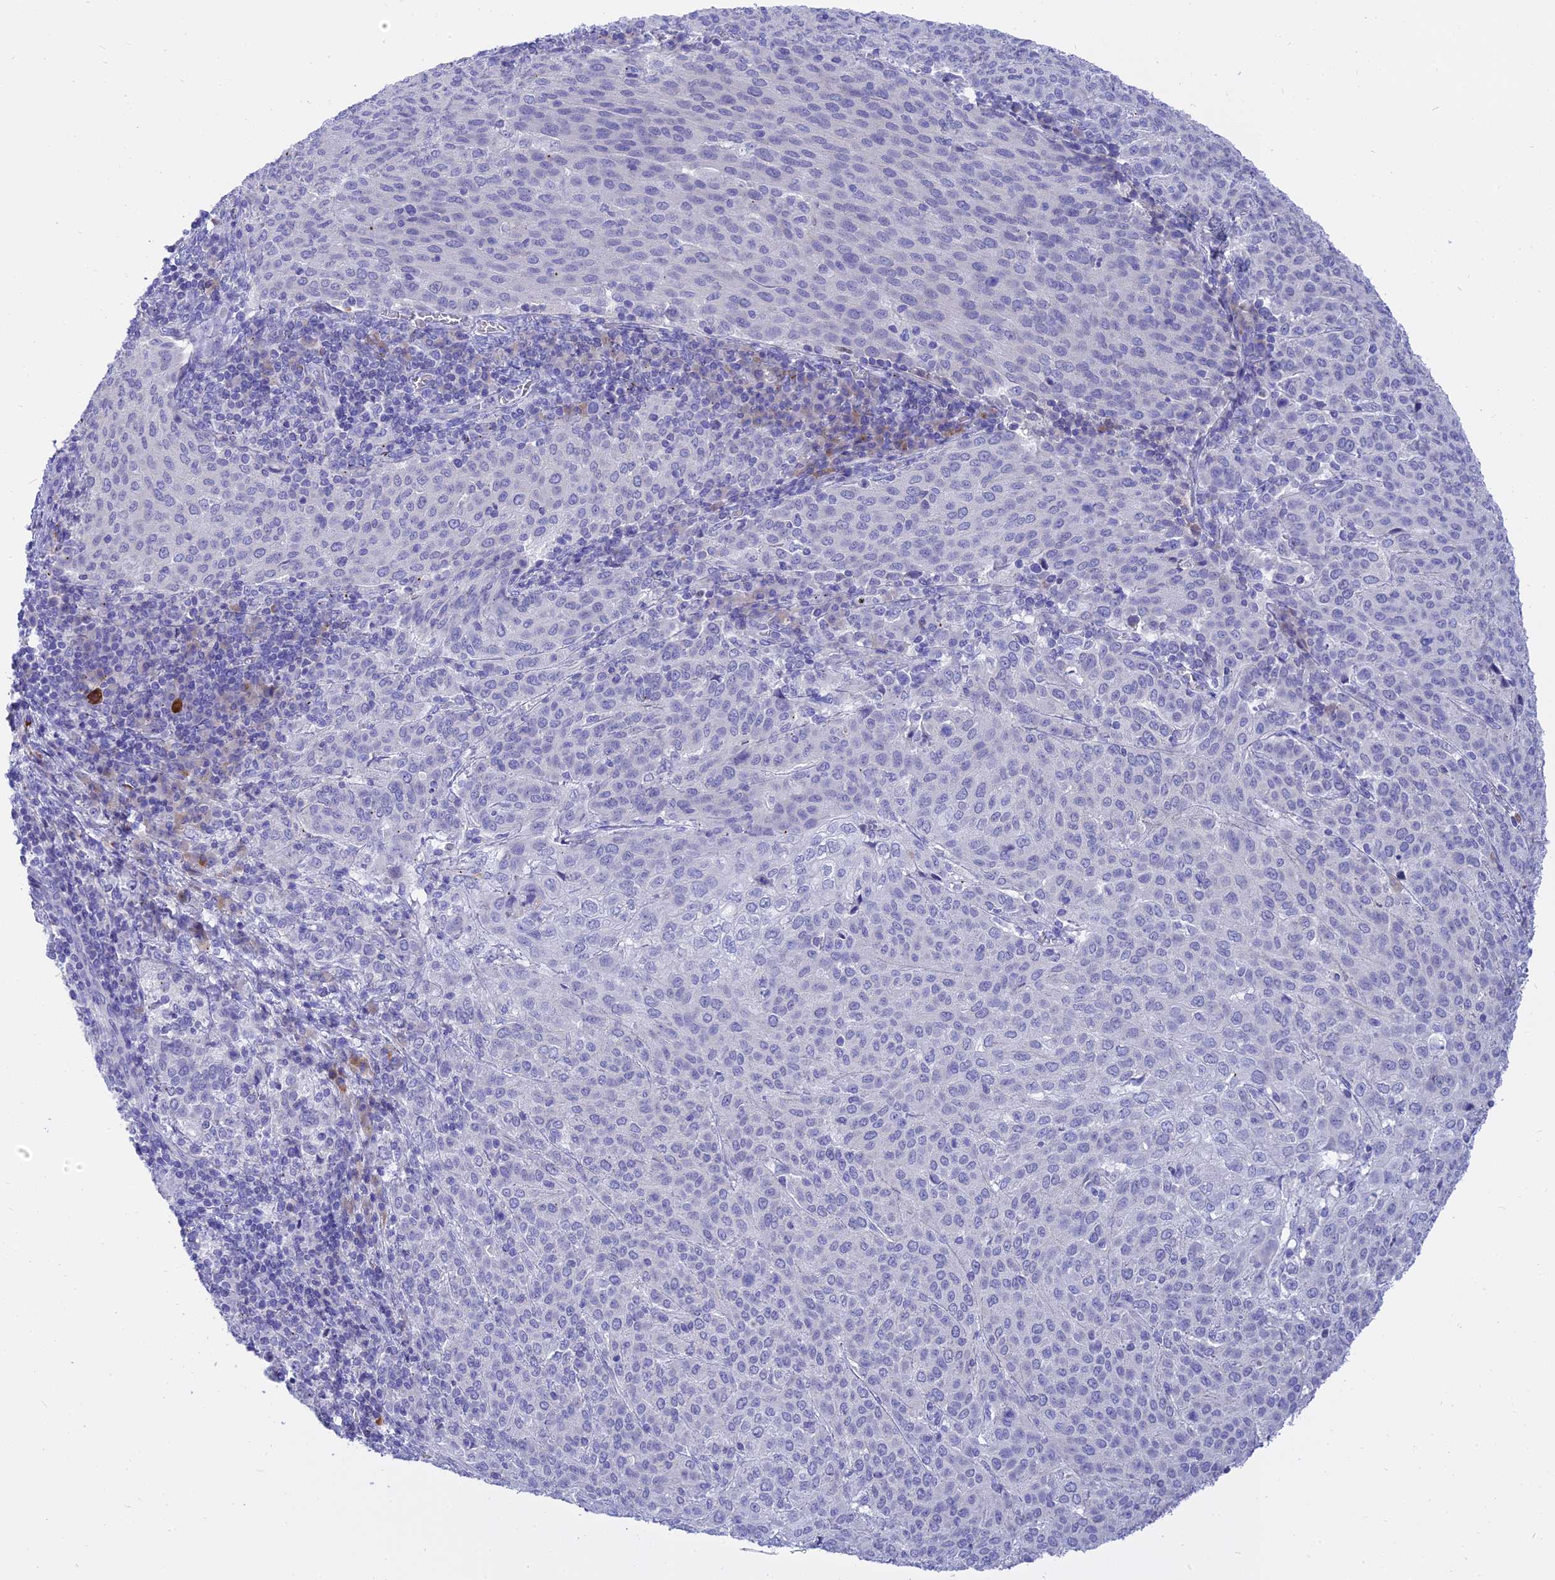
{"staining": {"intensity": "negative", "quantity": "none", "location": "none"}, "tissue": "cervical cancer", "cell_type": "Tumor cells", "image_type": "cancer", "snomed": [{"axis": "morphology", "description": "Squamous cell carcinoma, NOS"}, {"axis": "topography", "description": "Cervix"}], "caption": "IHC photomicrograph of cervical cancer stained for a protein (brown), which reveals no expression in tumor cells. Nuclei are stained in blue.", "gene": "MBD3L1", "patient": {"sex": "female", "age": 46}}